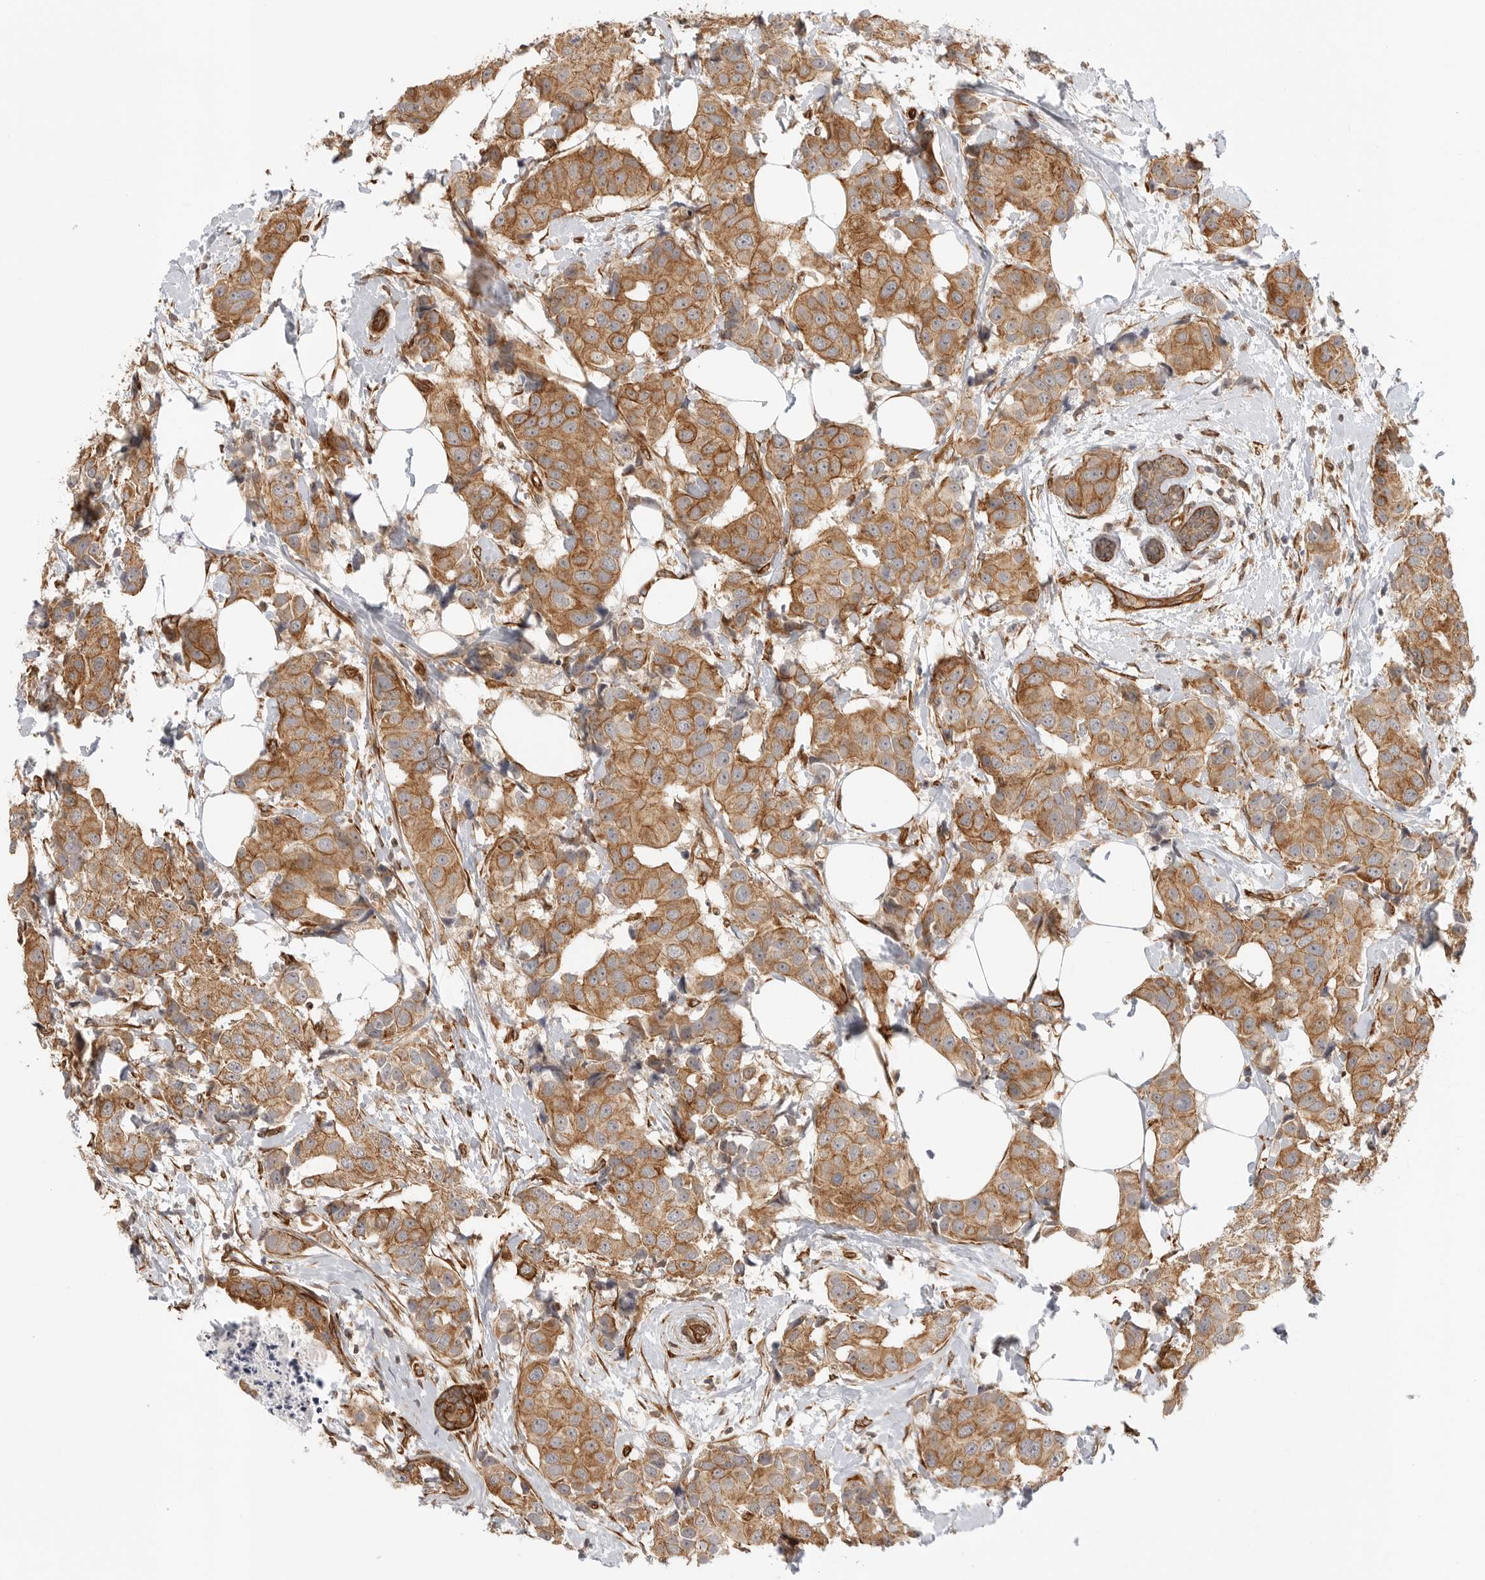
{"staining": {"intensity": "moderate", "quantity": ">75%", "location": "cytoplasmic/membranous"}, "tissue": "breast cancer", "cell_type": "Tumor cells", "image_type": "cancer", "snomed": [{"axis": "morphology", "description": "Normal tissue, NOS"}, {"axis": "morphology", "description": "Duct carcinoma"}, {"axis": "topography", "description": "Breast"}], "caption": "Protein expression analysis of human breast cancer reveals moderate cytoplasmic/membranous expression in approximately >75% of tumor cells.", "gene": "ATOH7", "patient": {"sex": "female", "age": 39}}